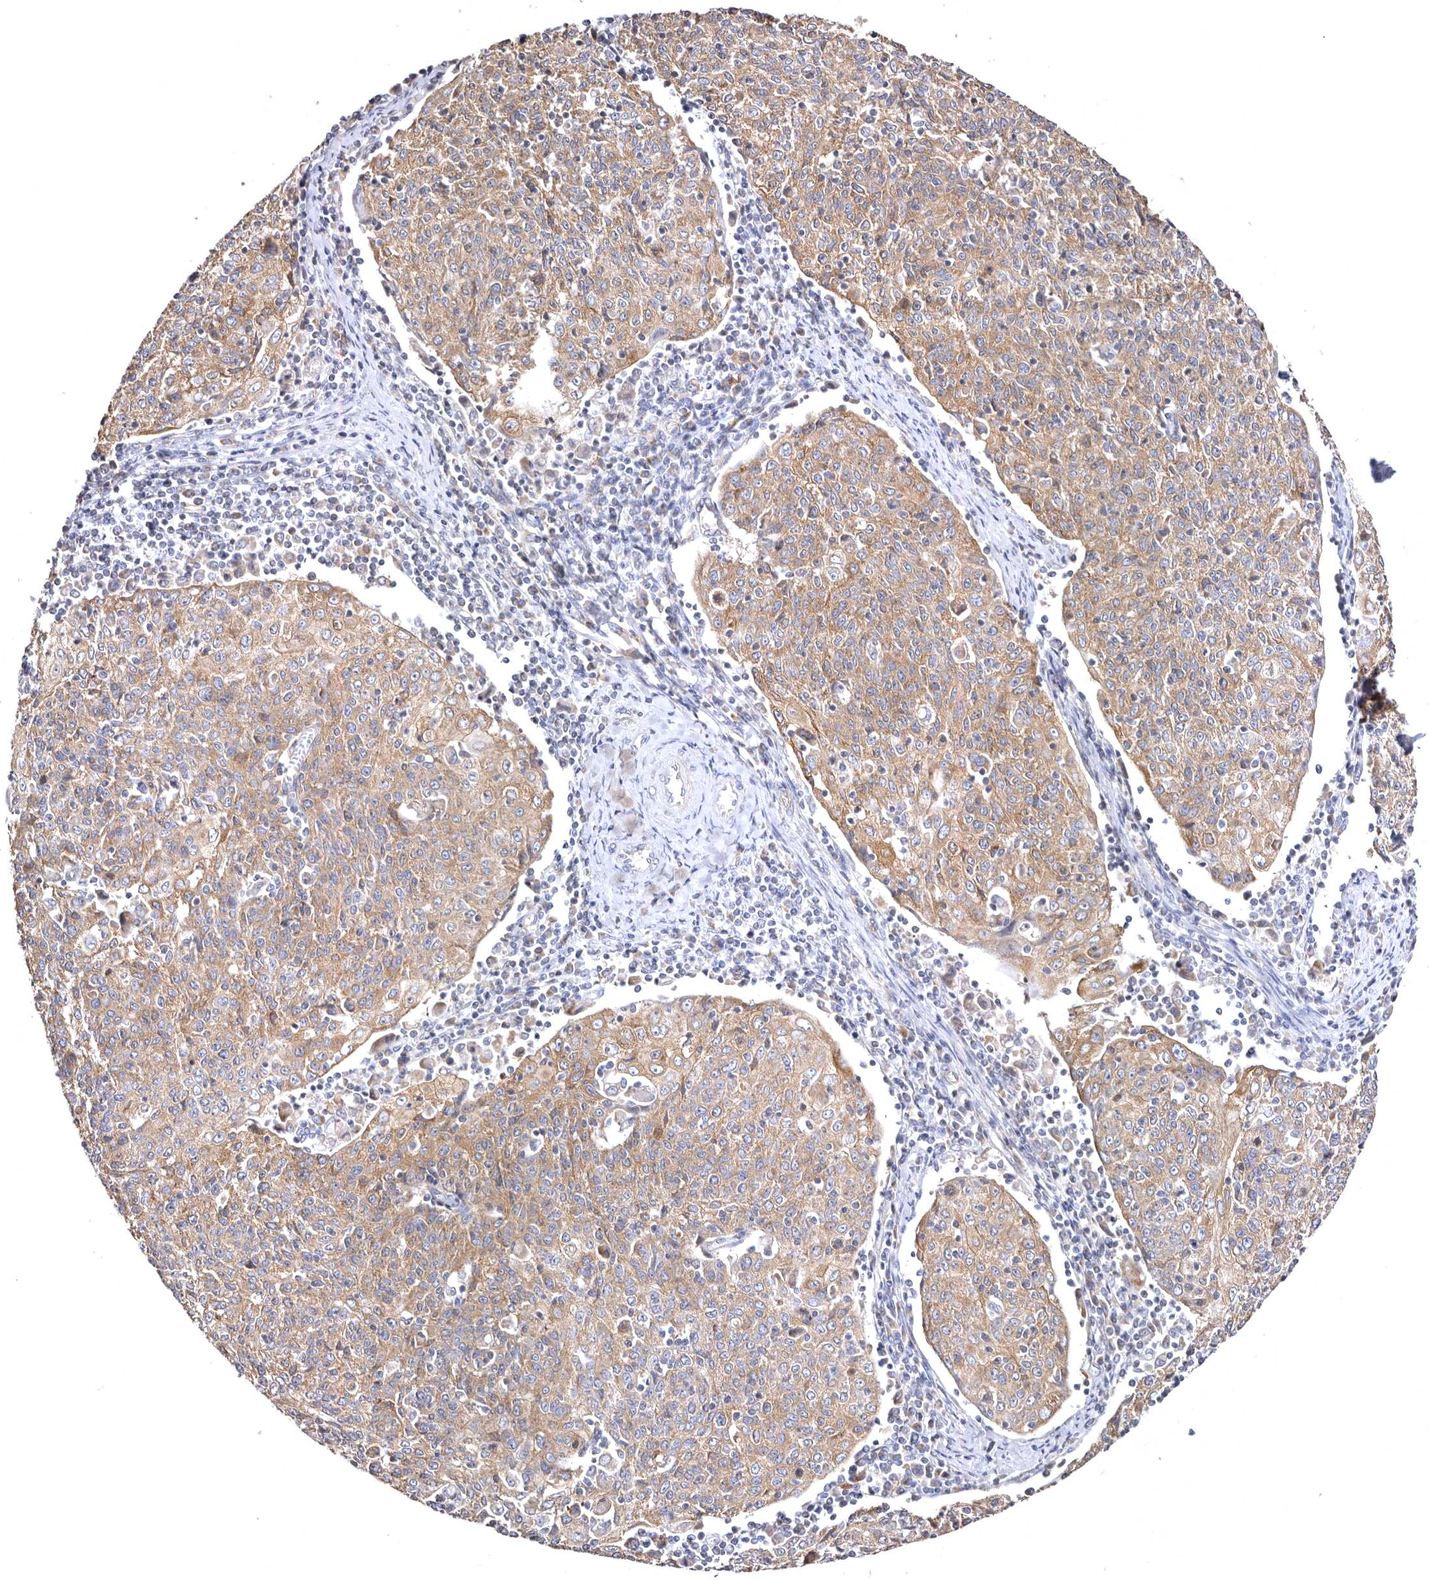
{"staining": {"intensity": "moderate", "quantity": ">75%", "location": "cytoplasmic/membranous"}, "tissue": "cervical cancer", "cell_type": "Tumor cells", "image_type": "cancer", "snomed": [{"axis": "morphology", "description": "Squamous cell carcinoma, NOS"}, {"axis": "topography", "description": "Cervix"}], "caption": "High-power microscopy captured an IHC histopathology image of cervical squamous cell carcinoma, revealing moderate cytoplasmic/membranous staining in approximately >75% of tumor cells.", "gene": "BAIAP2L1", "patient": {"sex": "female", "age": 48}}